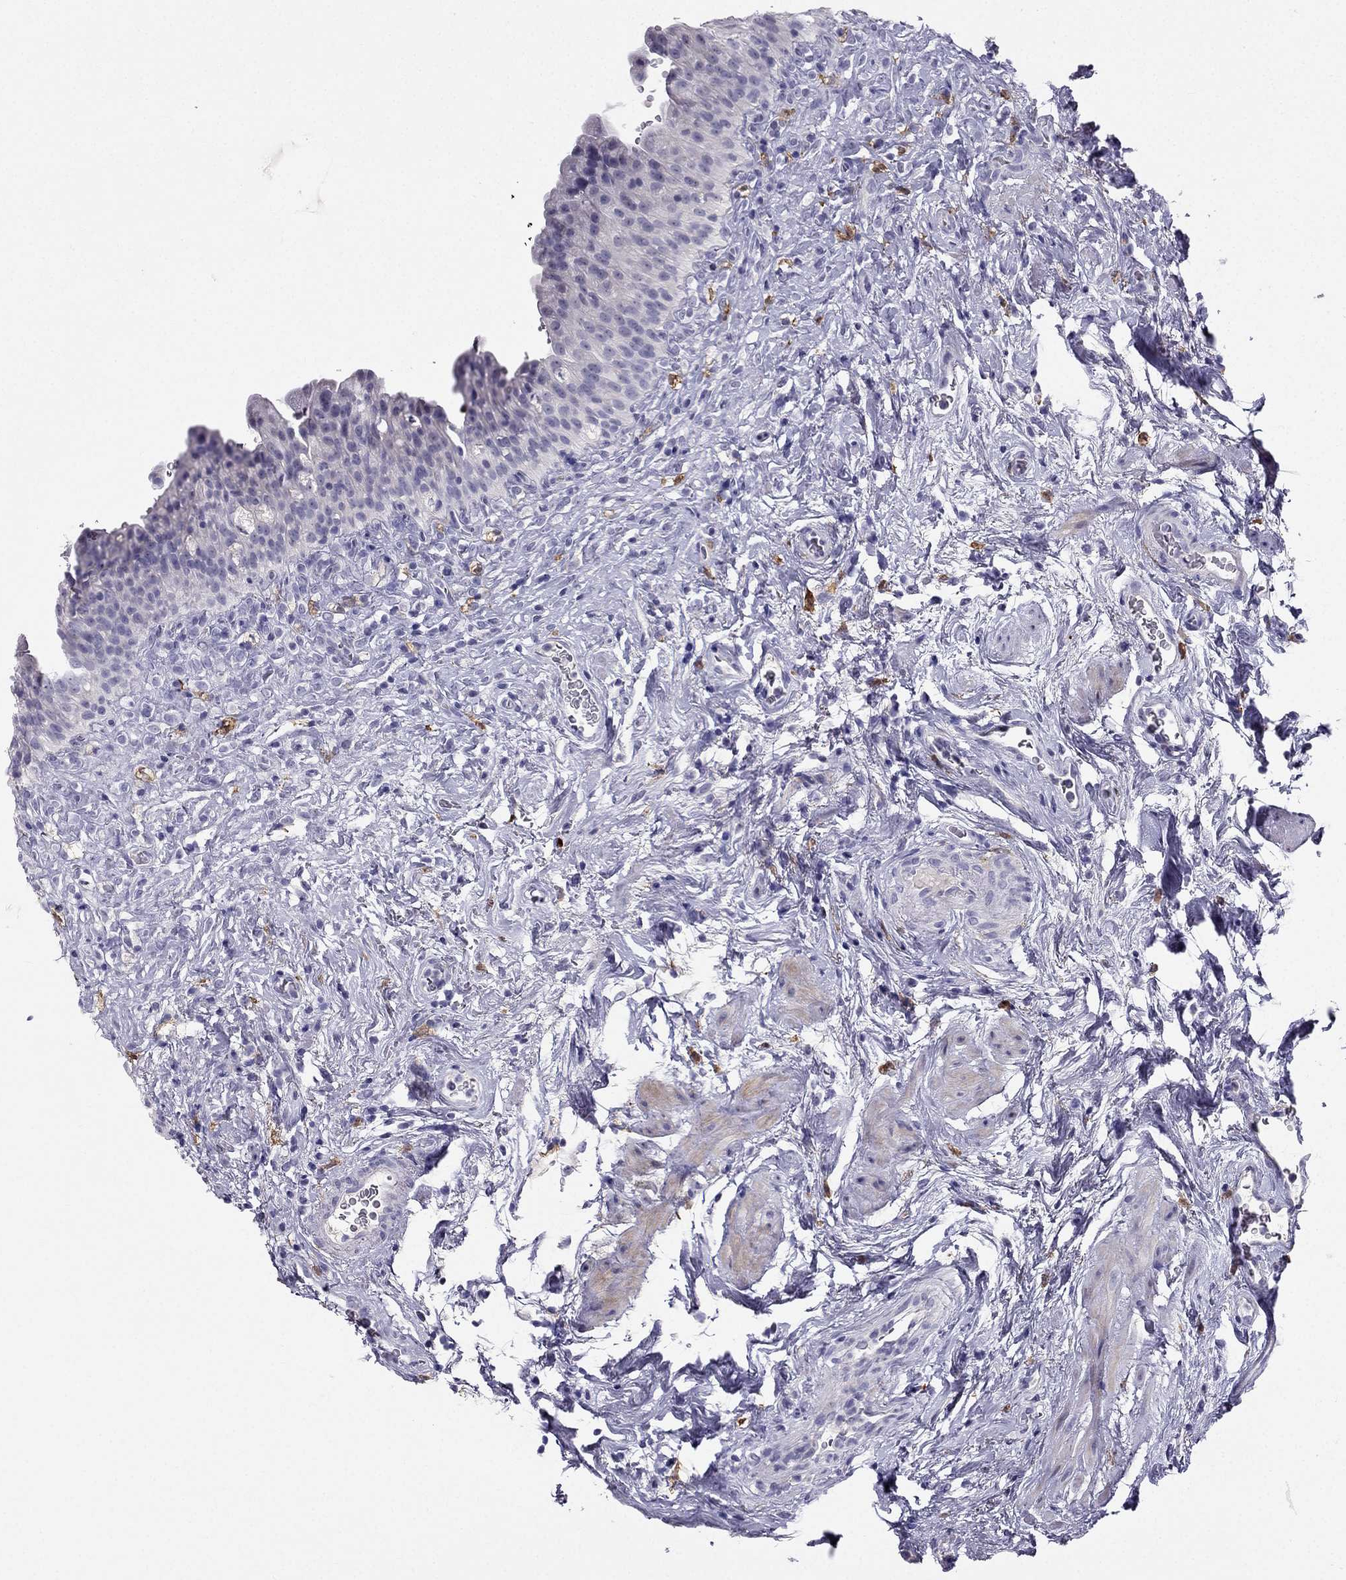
{"staining": {"intensity": "negative", "quantity": "none", "location": "none"}, "tissue": "urinary bladder", "cell_type": "Urothelial cells", "image_type": "normal", "snomed": [{"axis": "morphology", "description": "Normal tissue, NOS"}, {"axis": "topography", "description": "Urinary bladder"}], "caption": "Urothelial cells show no significant positivity in normal urinary bladder. Nuclei are stained in blue.", "gene": "LMTK3", "patient": {"sex": "male", "age": 76}}